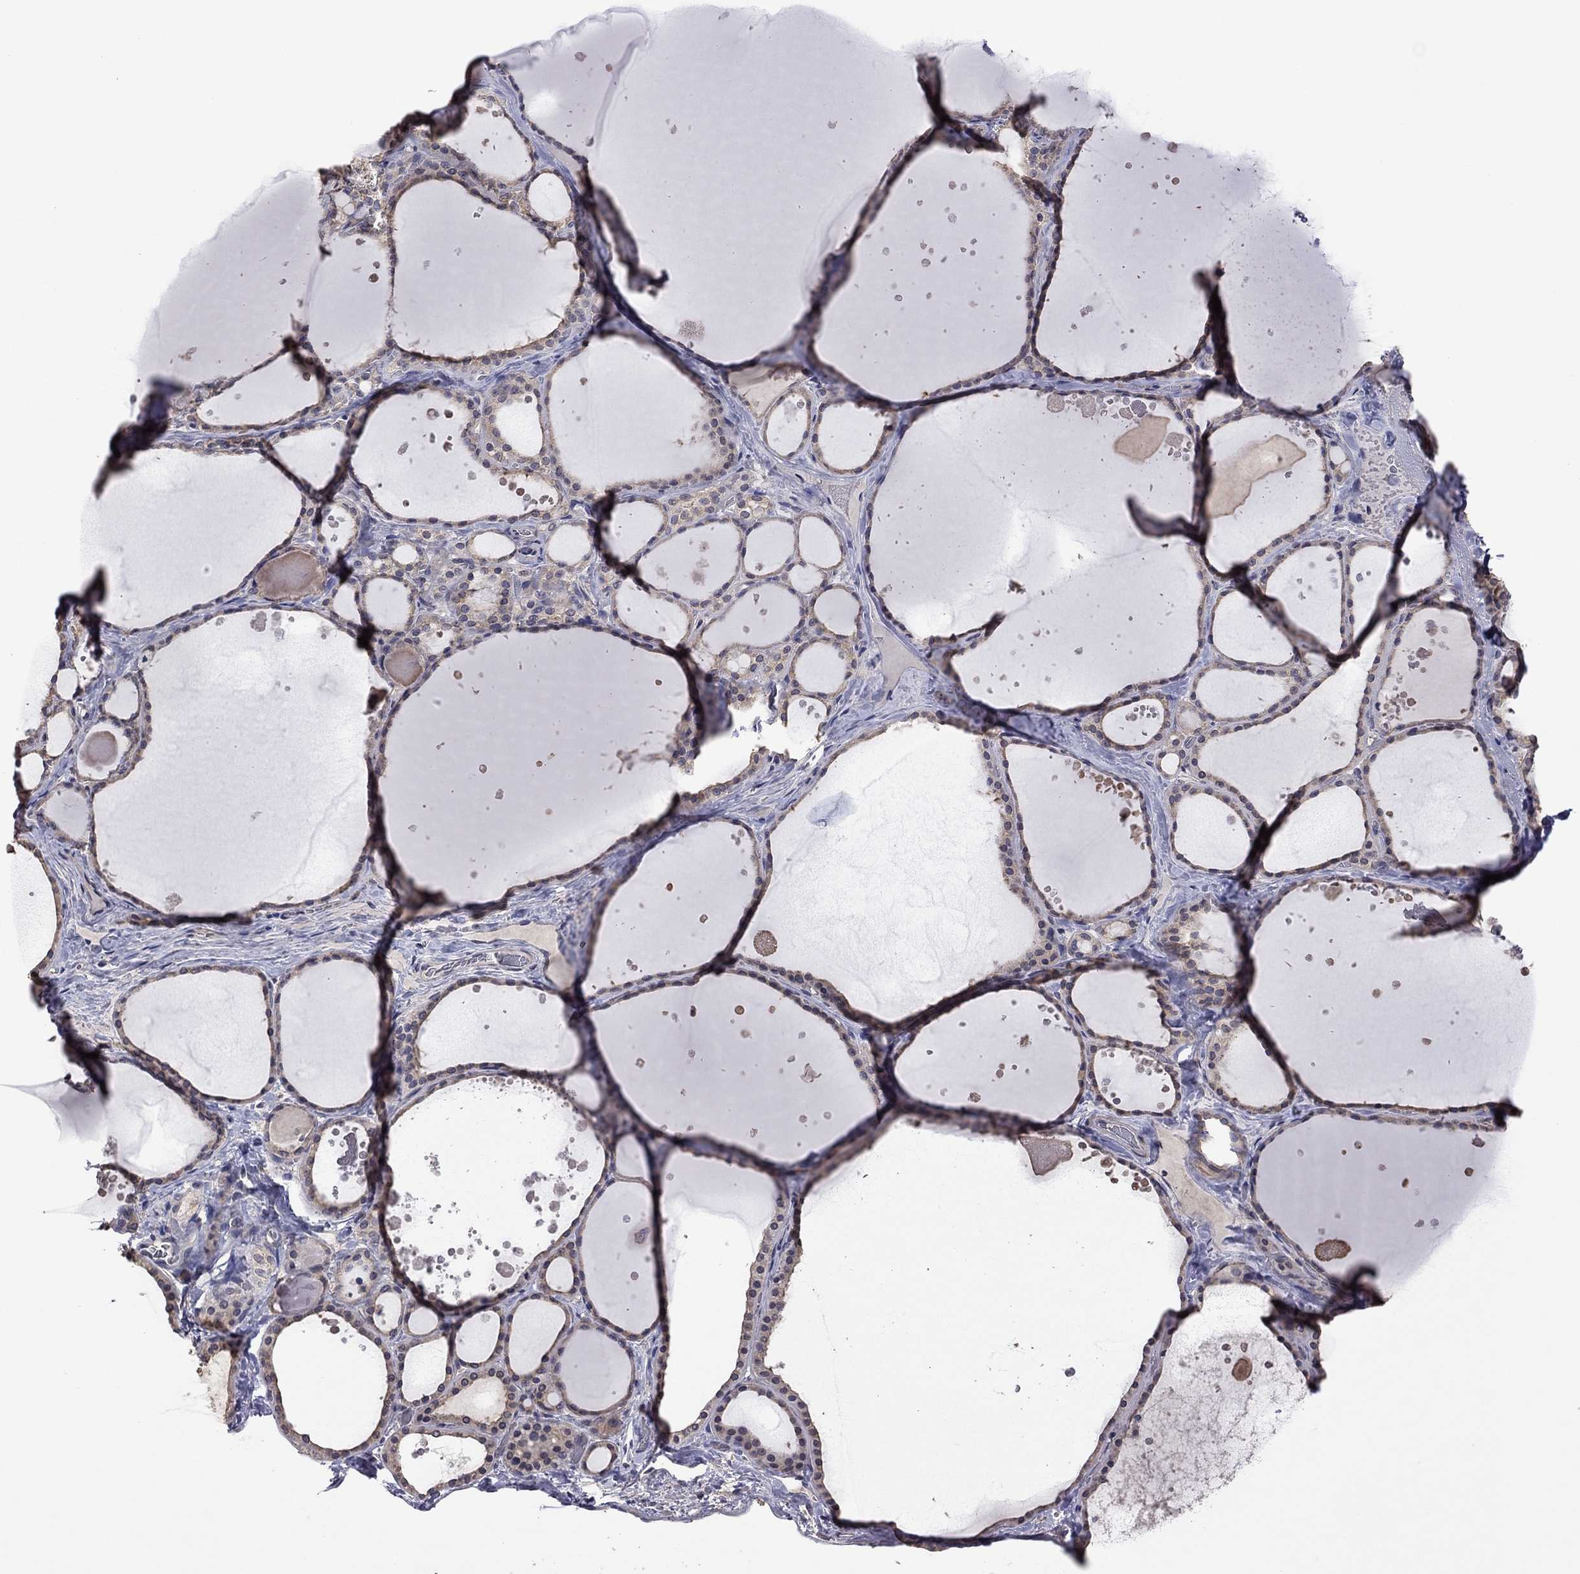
{"staining": {"intensity": "moderate", "quantity": ">75%", "location": "cytoplasmic/membranous"}, "tissue": "thyroid gland", "cell_type": "Glandular cells", "image_type": "normal", "snomed": [{"axis": "morphology", "description": "Normal tissue, NOS"}, {"axis": "topography", "description": "Thyroid gland"}], "caption": "A medium amount of moderate cytoplasmic/membranous staining is identified in approximately >75% of glandular cells in benign thyroid gland. (IHC, brightfield microscopy, high magnification).", "gene": "TSNARE1", "patient": {"sex": "male", "age": 63}}